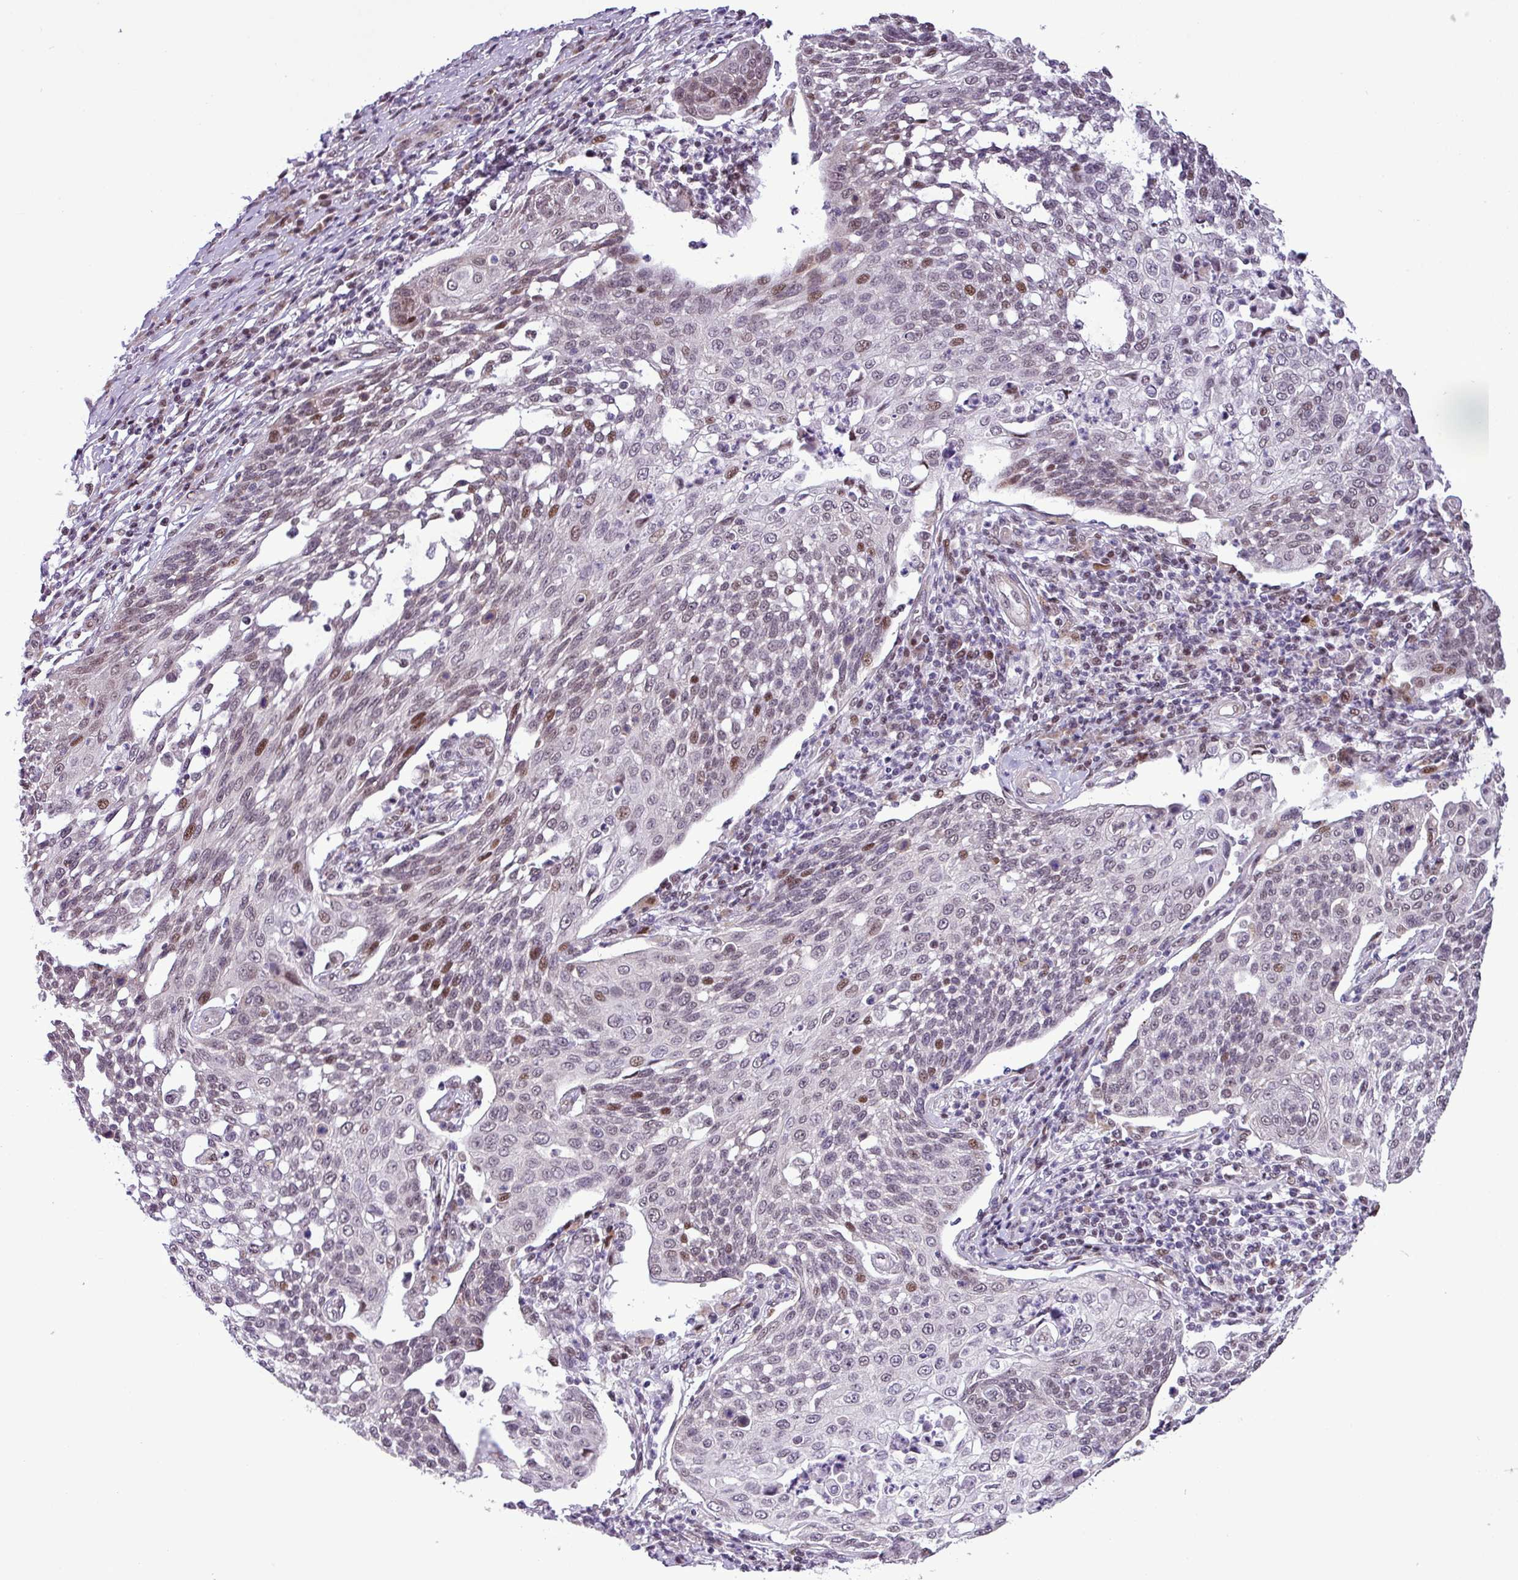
{"staining": {"intensity": "moderate", "quantity": "<25%", "location": "nuclear"}, "tissue": "cervical cancer", "cell_type": "Tumor cells", "image_type": "cancer", "snomed": [{"axis": "morphology", "description": "Squamous cell carcinoma, NOS"}, {"axis": "topography", "description": "Cervix"}], "caption": "IHC (DAB) staining of cervical cancer (squamous cell carcinoma) displays moderate nuclear protein positivity in approximately <25% of tumor cells.", "gene": "ZNF354A", "patient": {"sex": "female", "age": 34}}